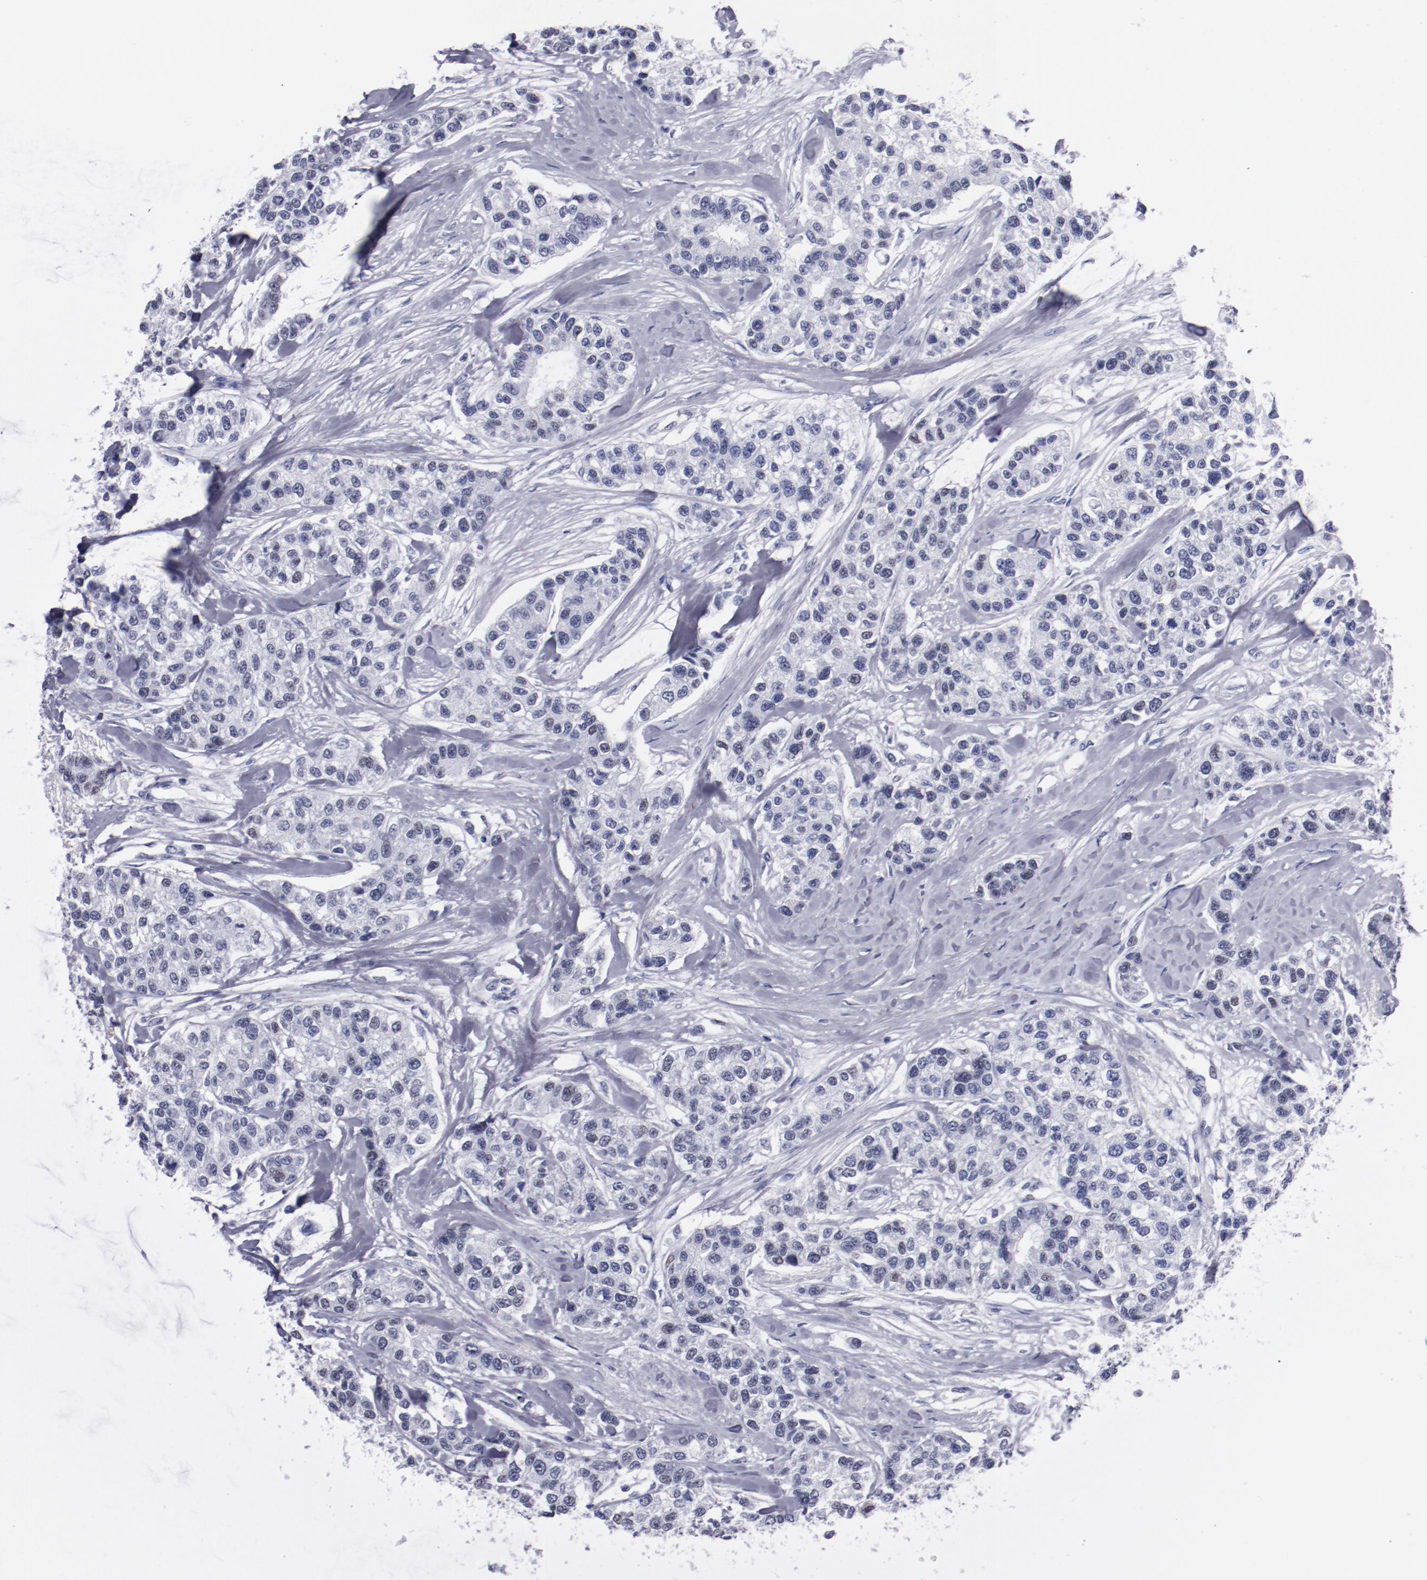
{"staining": {"intensity": "negative", "quantity": "none", "location": "none"}, "tissue": "breast cancer", "cell_type": "Tumor cells", "image_type": "cancer", "snomed": [{"axis": "morphology", "description": "Duct carcinoma"}, {"axis": "topography", "description": "Breast"}], "caption": "This is a histopathology image of immunohistochemistry staining of breast cancer, which shows no positivity in tumor cells.", "gene": "HNF1B", "patient": {"sex": "female", "age": 51}}